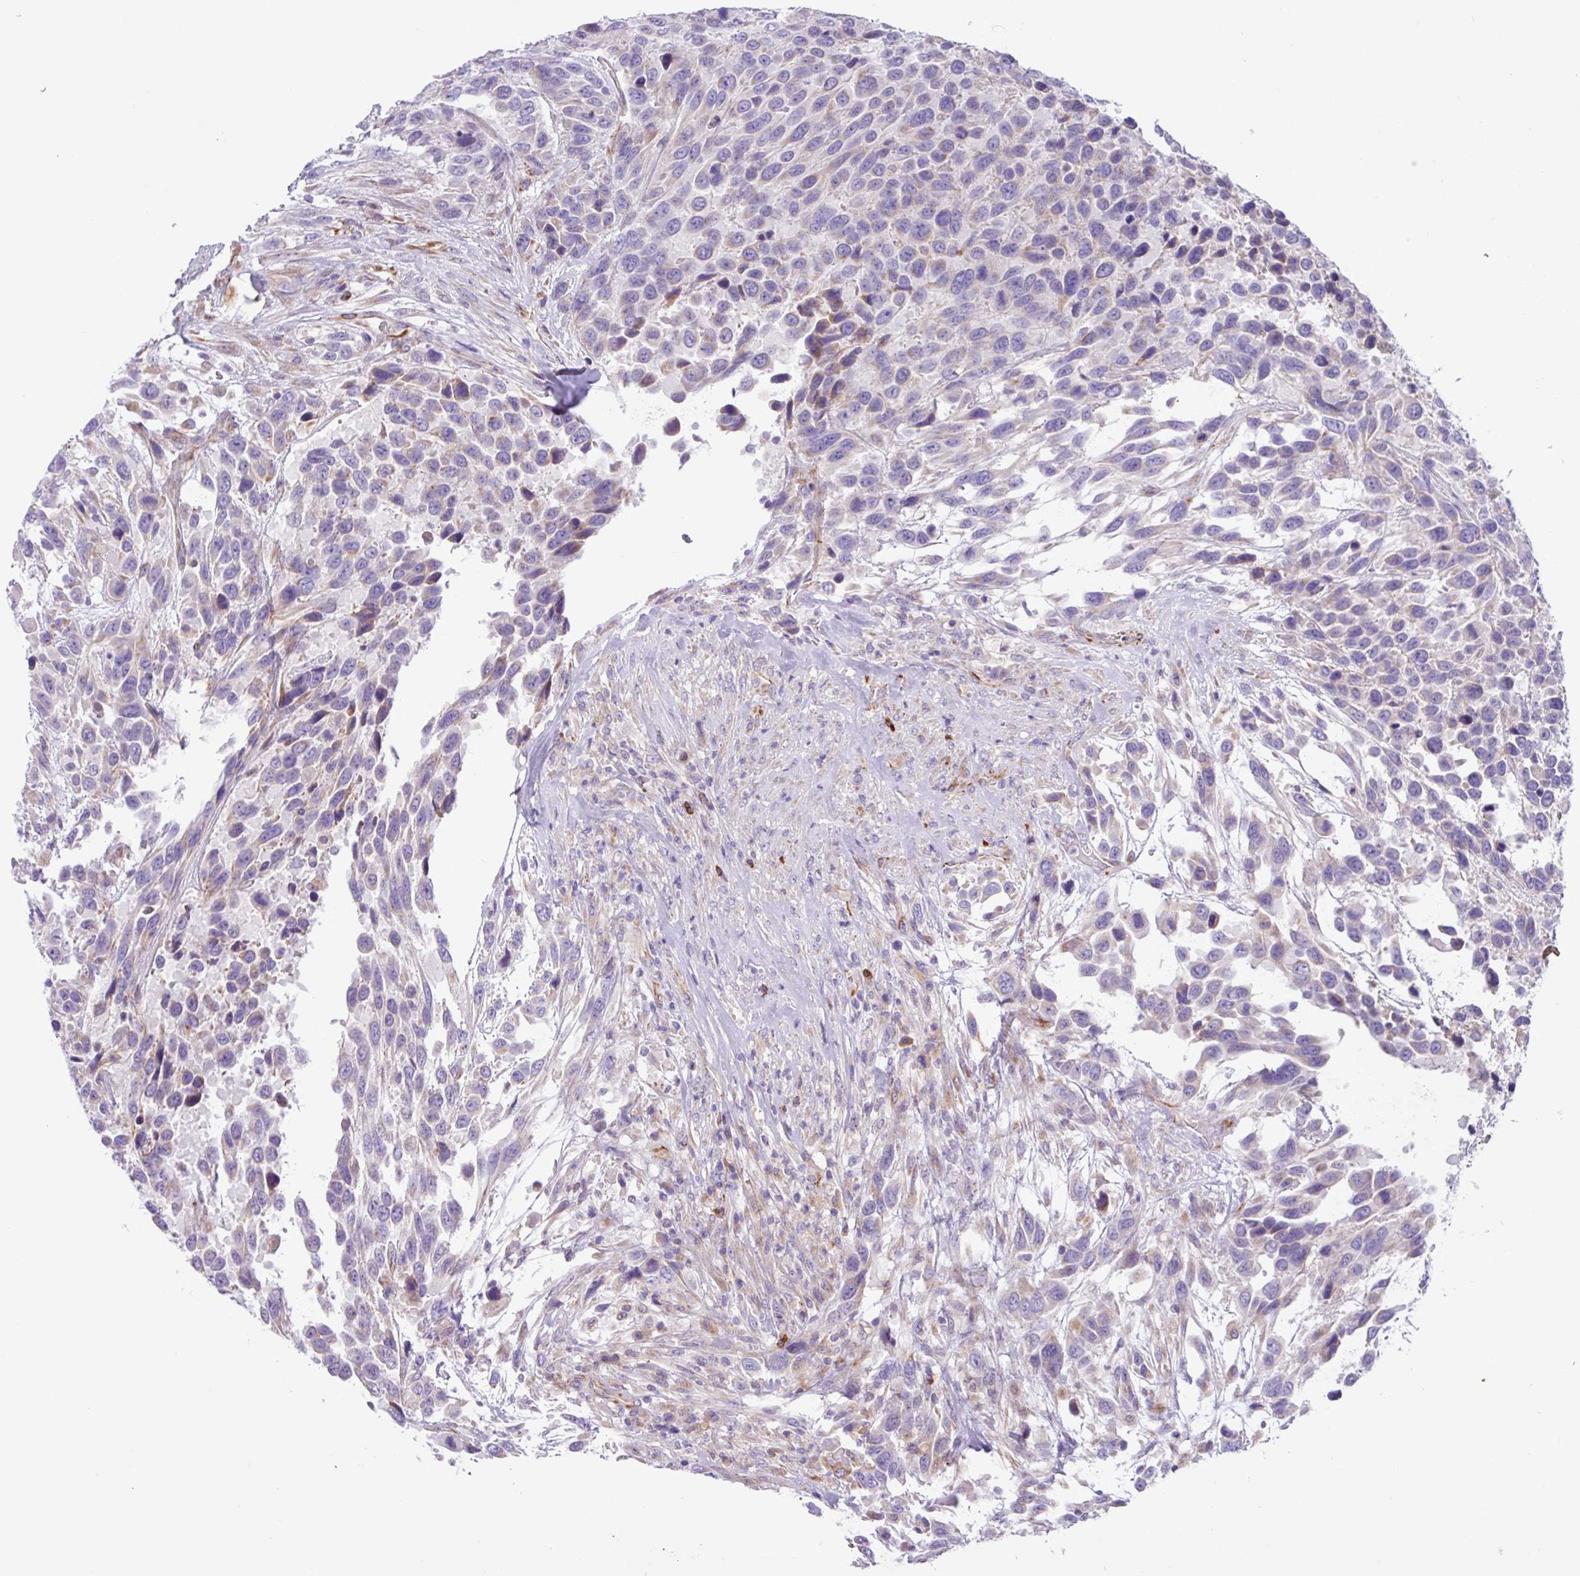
{"staining": {"intensity": "weak", "quantity": "<25%", "location": "cytoplasmic/membranous"}, "tissue": "urothelial cancer", "cell_type": "Tumor cells", "image_type": "cancer", "snomed": [{"axis": "morphology", "description": "Urothelial carcinoma, High grade"}, {"axis": "topography", "description": "Urinary bladder"}], "caption": "Tumor cells are negative for protein expression in human high-grade urothelial carcinoma.", "gene": "MRM2", "patient": {"sex": "female", "age": 70}}